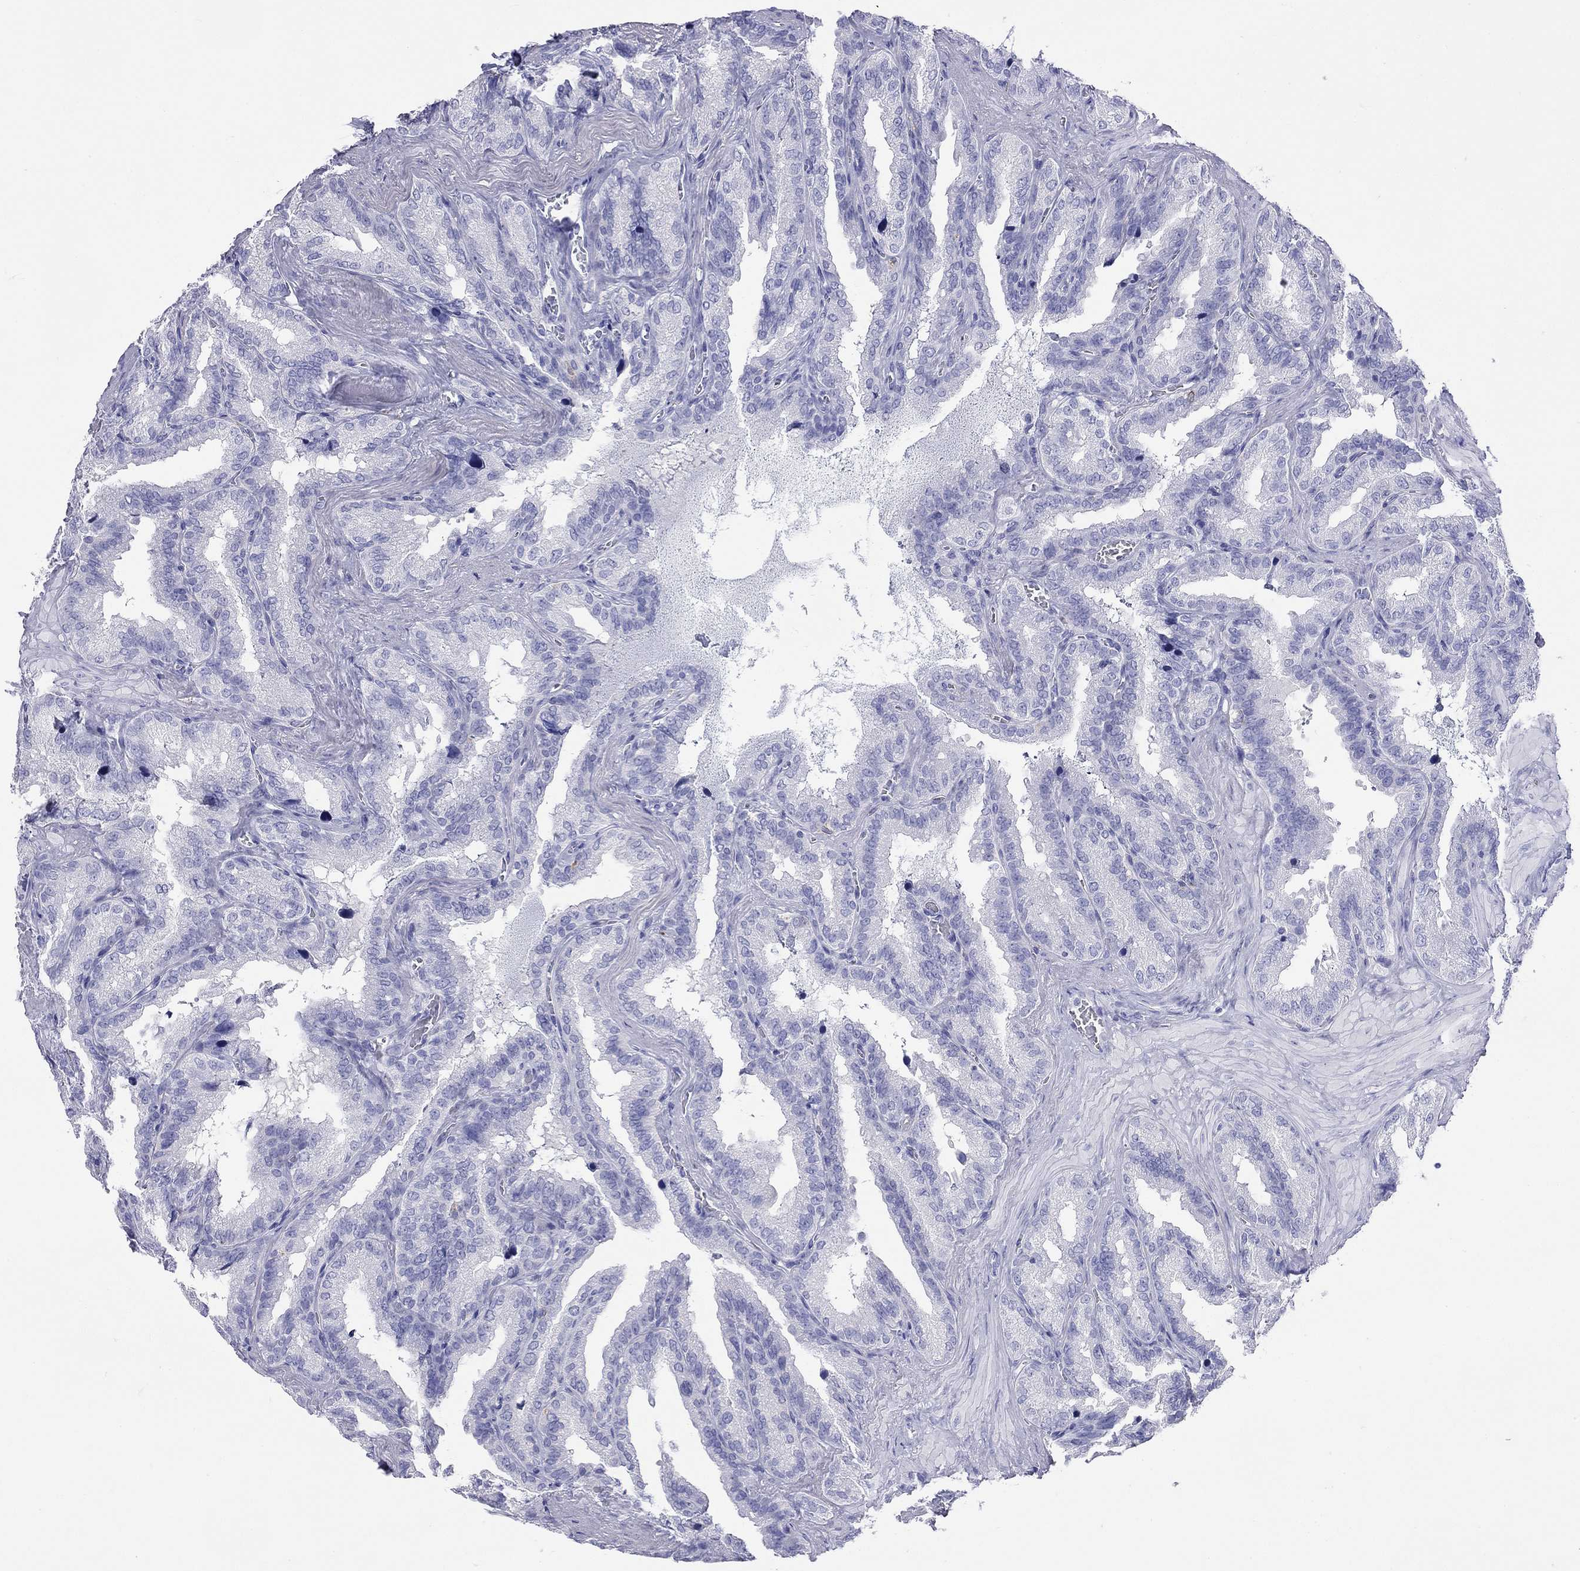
{"staining": {"intensity": "negative", "quantity": "none", "location": "none"}, "tissue": "seminal vesicle", "cell_type": "Glandular cells", "image_type": "normal", "snomed": [{"axis": "morphology", "description": "Normal tissue, NOS"}, {"axis": "topography", "description": "Seminal veicle"}], "caption": "Micrograph shows no protein staining in glandular cells of unremarkable seminal vesicle. (DAB IHC, high magnification).", "gene": "HLA", "patient": {"sex": "male", "age": 37}}